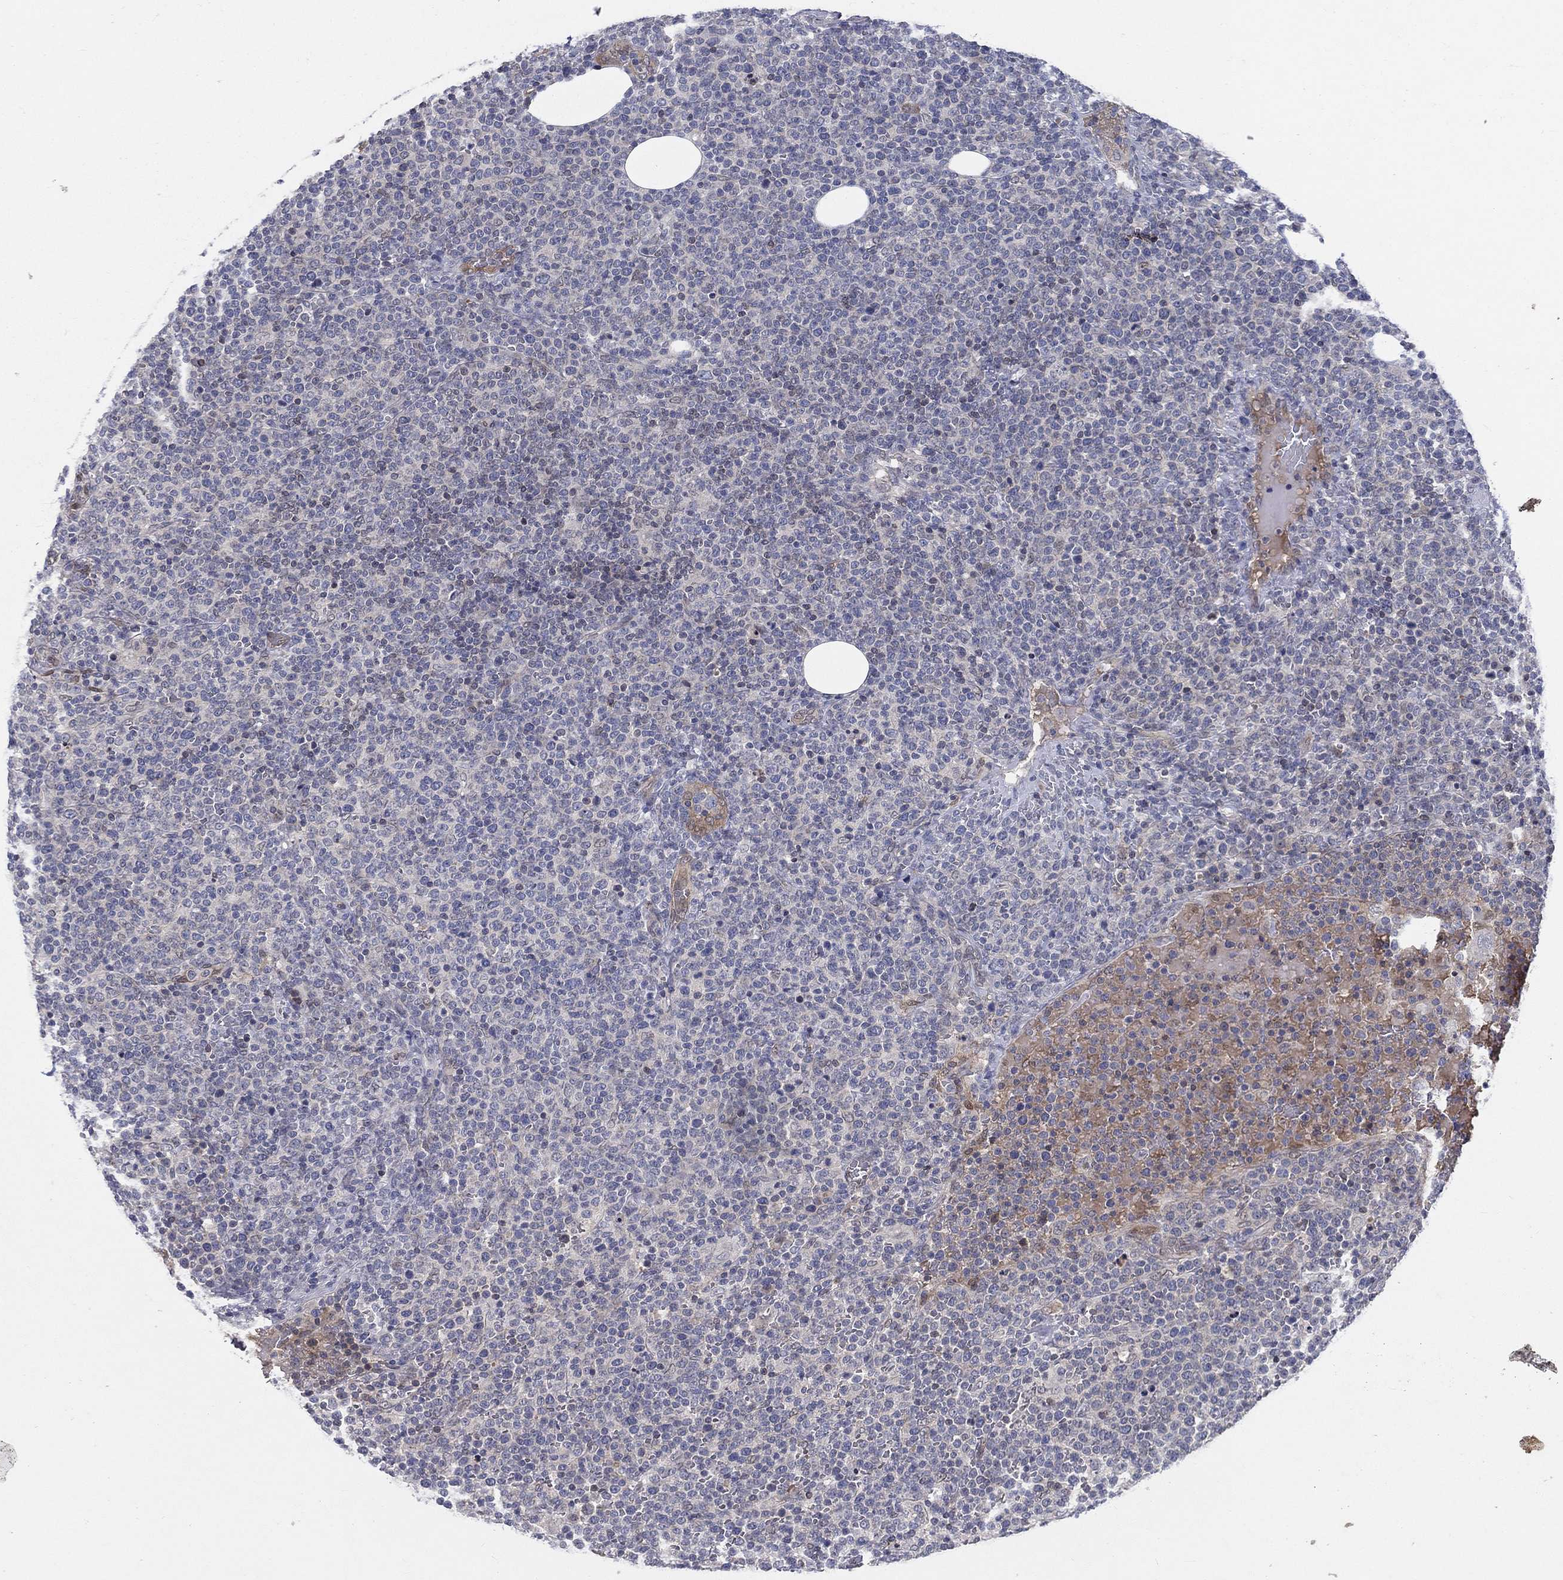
{"staining": {"intensity": "negative", "quantity": "none", "location": "none"}, "tissue": "lymphoma", "cell_type": "Tumor cells", "image_type": "cancer", "snomed": [{"axis": "morphology", "description": "Malignant lymphoma, non-Hodgkin's type, High grade"}, {"axis": "topography", "description": "Lymph node"}], "caption": "DAB (3,3'-diaminobenzidine) immunohistochemical staining of malignant lymphoma, non-Hodgkin's type (high-grade) displays no significant expression in tumor cells.", "gene": "CETN3", "patient": {"sex": "male", "age": 61}}